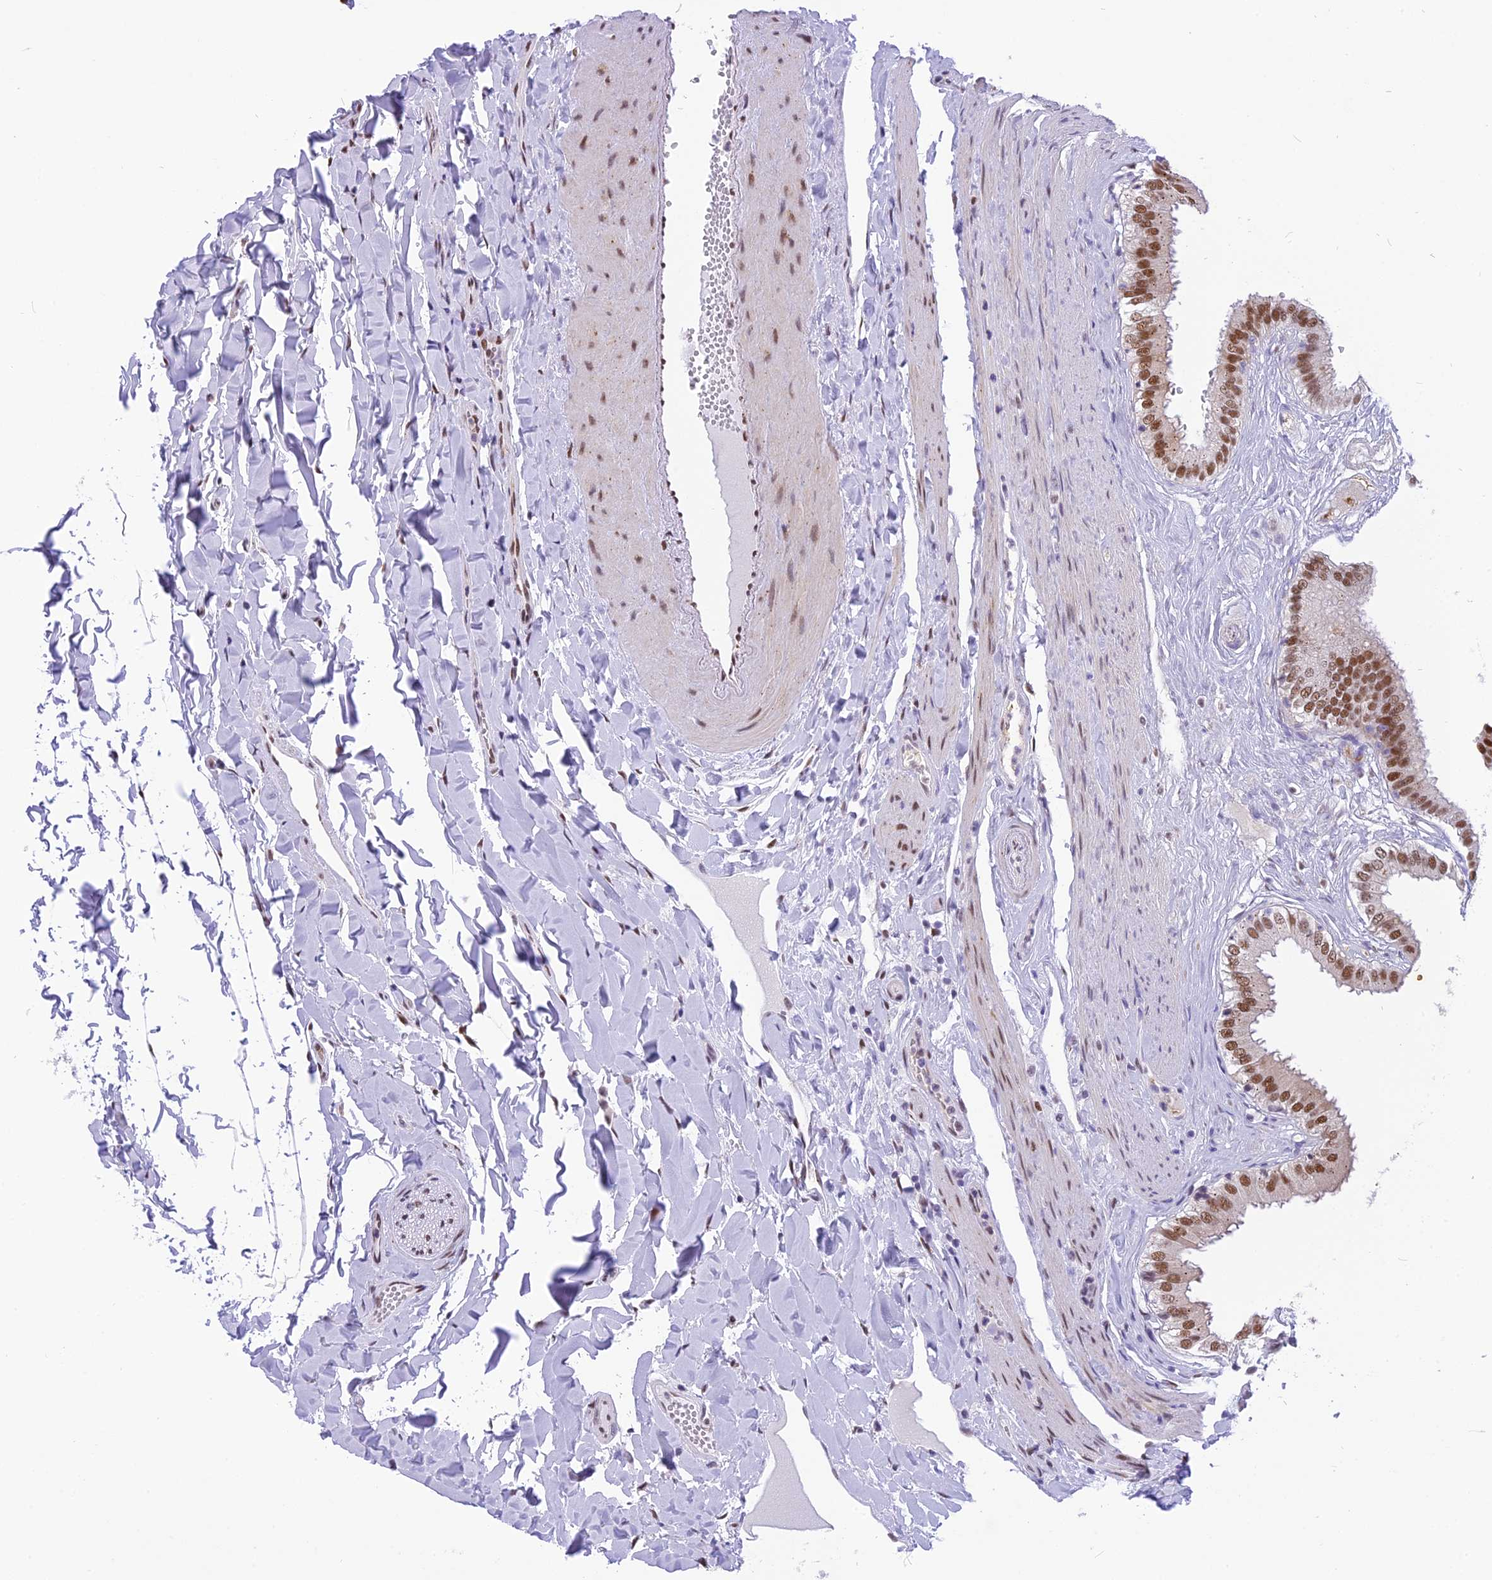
{"staining": {"intensity": "strong", "quantity": ">75%", "location": "nuclear"}, "tissue": "gallbladder", "cell_type": "Glandular cells", "image_type": "normal", "snomed": [{"axis": "morphology", "description": "Normal tissue, NOS"}, {"axis": "topography", "description": "Gallbladder"}], "caption": "Protein expression by immunohistochemistry shows strong nuclear expression in about >75% of glandular cells in benign gallbladder. (Brightfield microscopy of DAB IHC at high magnification).", "gene": "IRF2BP1", "patient": {"sex": "female", "age": 61}}